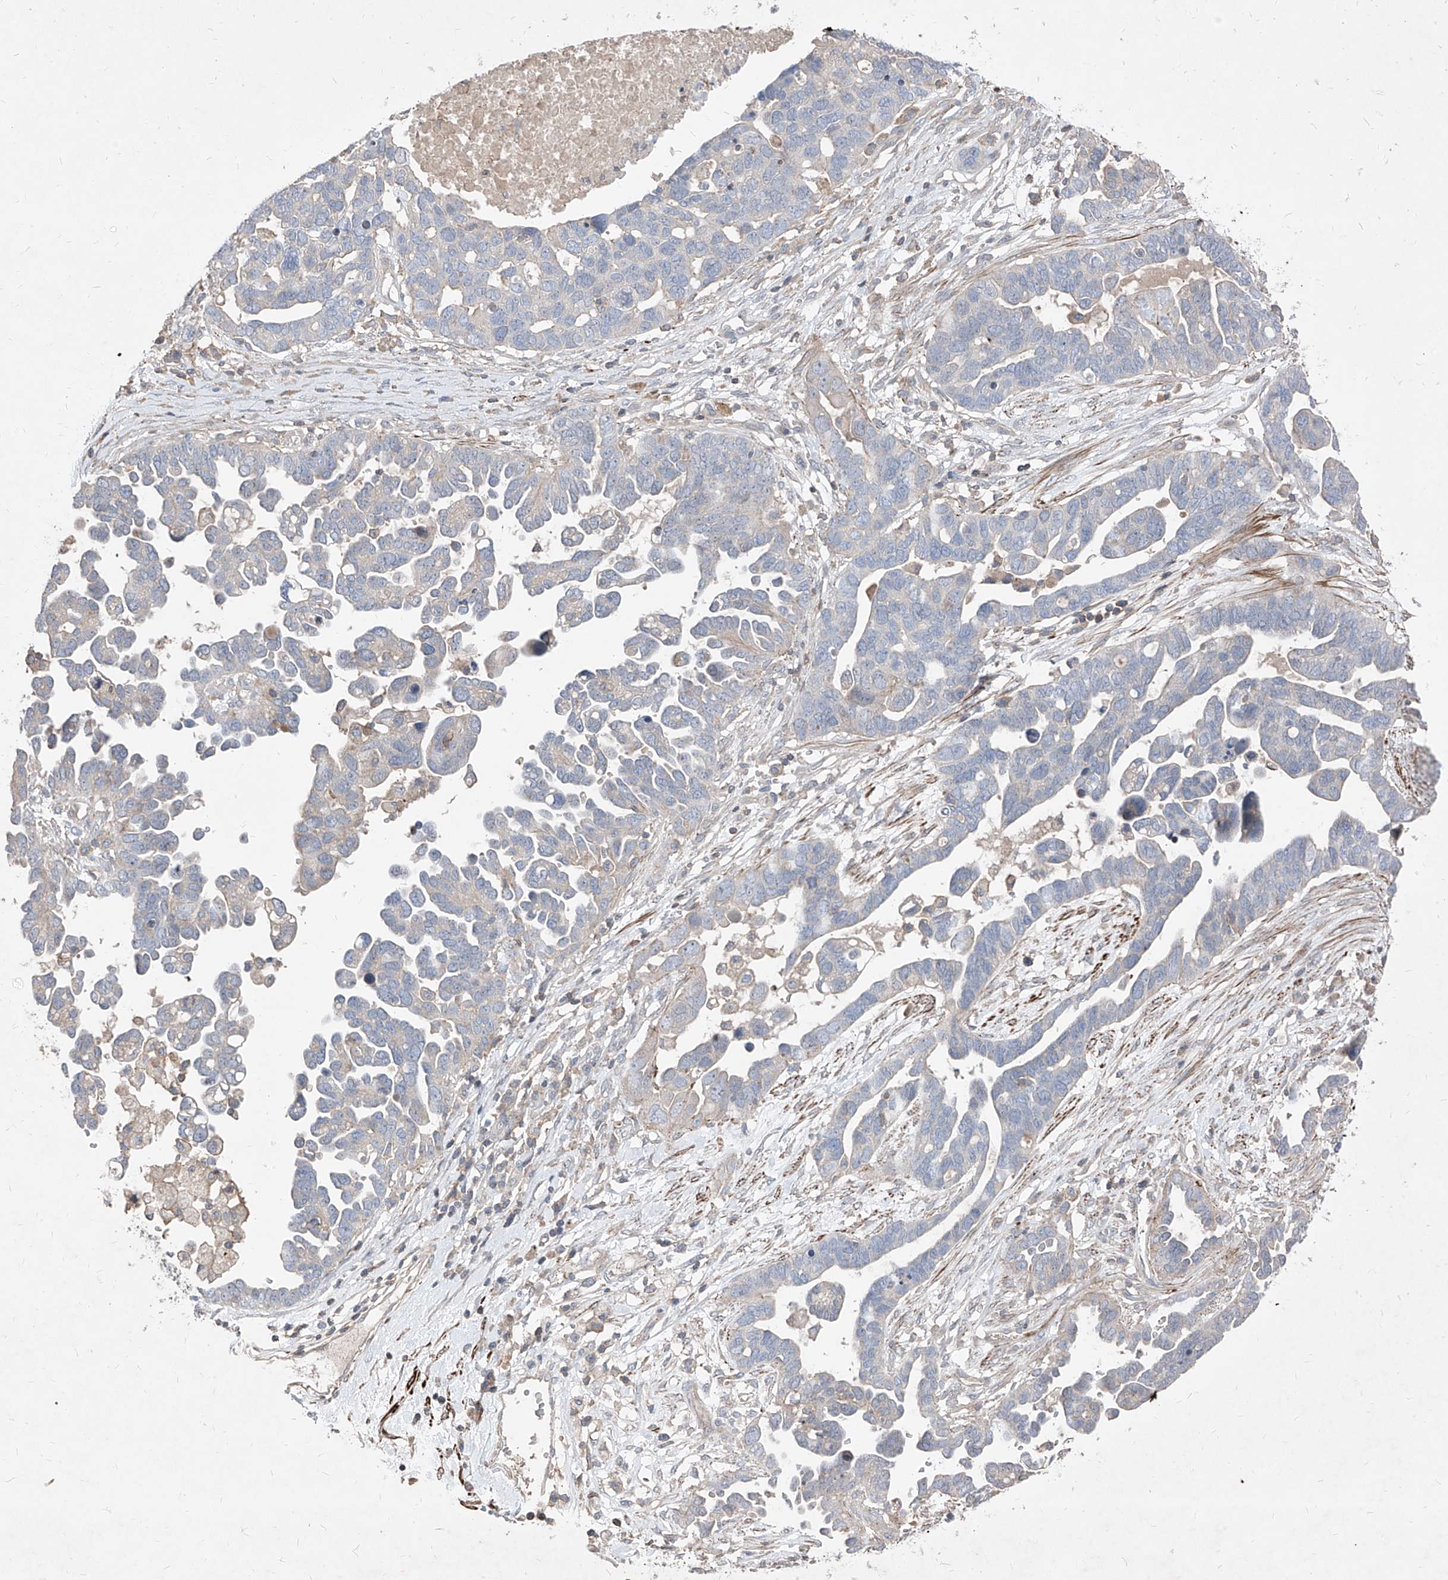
{"staining": {"intensity": "negative", "quantity": "none", "location": "none"}, "tissue": "ovarian cancer", "cell_type": "Tumor cells", "image_type": "cancer", "snomed": [{"axis": "morphology", "description": "Cystadenocarcinoma, serous, NOS"}, {"axis": "topography", "description": "Ovary"}], "caption": "Tumor cells are negative for brown protein staining in ovarian cancer (serous cystadenocarcinoma).", "gene": "UFD1", "patient": {"sex": "female", "age": 54}}